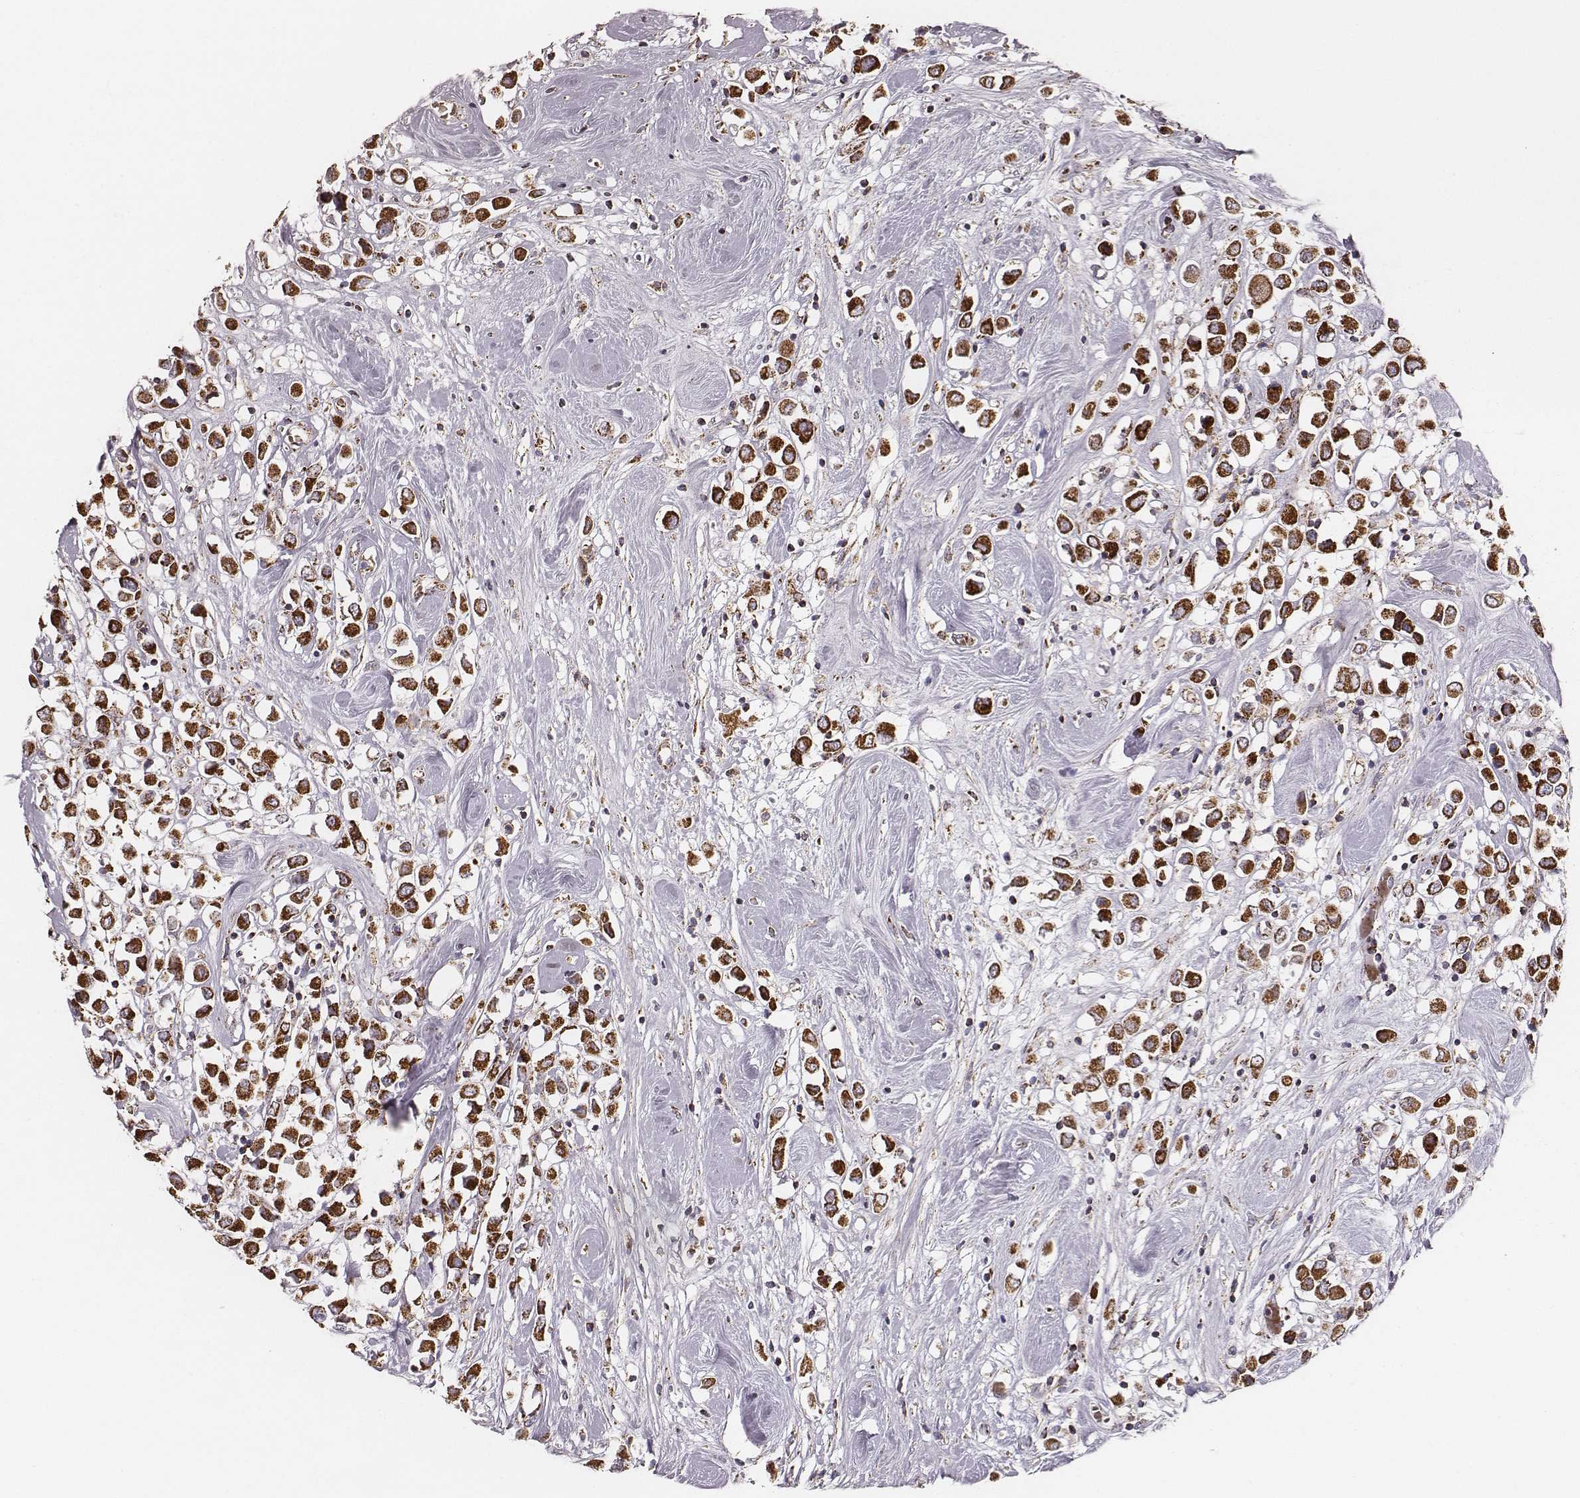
{"staining": {"intensity": "strong", "quantity": ">75%", "location": "cytoplasmic/membranous"}, "tissue": "breast cancer", "cell_type": "Tumor cells", "image_type": "cancer", "snomed": [{"axis": "morphology", "description": "Duct carcinoma"}, {"axis": "topography", "description": "Breast"}], "caption": "High-magnification brightfield microscopy of breast cancer (invasive ductal carcinoma) stained with DAB (brown) and counterstained with hematoxylin (blue). tumor cells exhibit strong cytoplasmic/membranous staining is seen in about>75% of cells. (Stains: DAB (3,3'-diaminobenzidine) in brown, nuclei in blue, Microscopy: brightfield microscopy at high magnification).", "gene": "TUFM", "patient": {"sex": "female", "age": 61}}